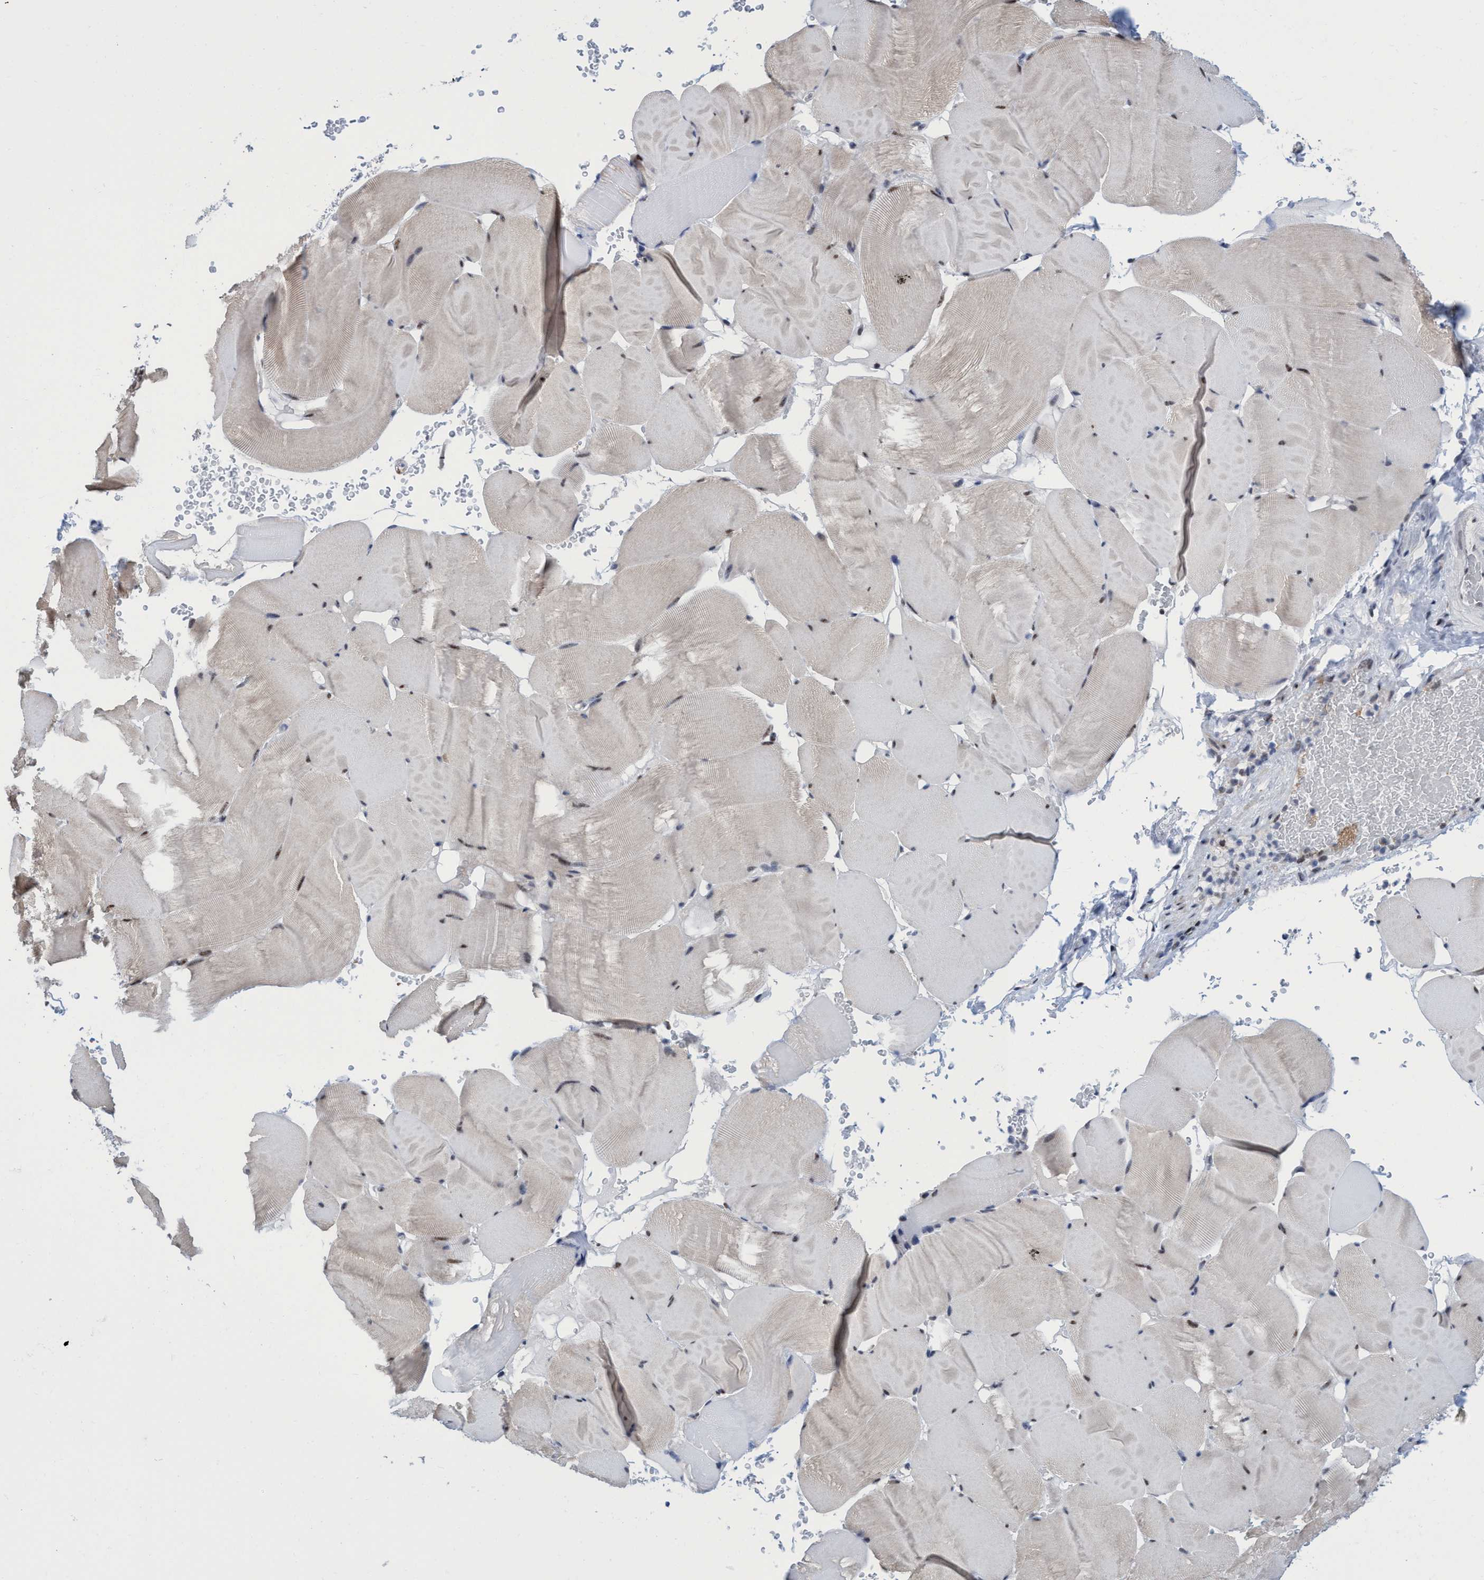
{"staining": {"intensity": "moderate", "quantity": "<25%", "location": "nuclear"}, "tissue": "skeletal muscle", "cell_type": "Myocytes", "image_type": "normal", "snomed": [{"axis": "morphology", "description": "Normal tissue, NOS"}, {"axis": "topography", "description": "Skeletal muscle"}], "caption": "This image exhibits IHC staining of benign skeletal muscle, with low moderate nuclear positivity in approximately <25% of myocytes.", "gene": "C9orf78", "patient": {"sex": "male", "age": 62}}